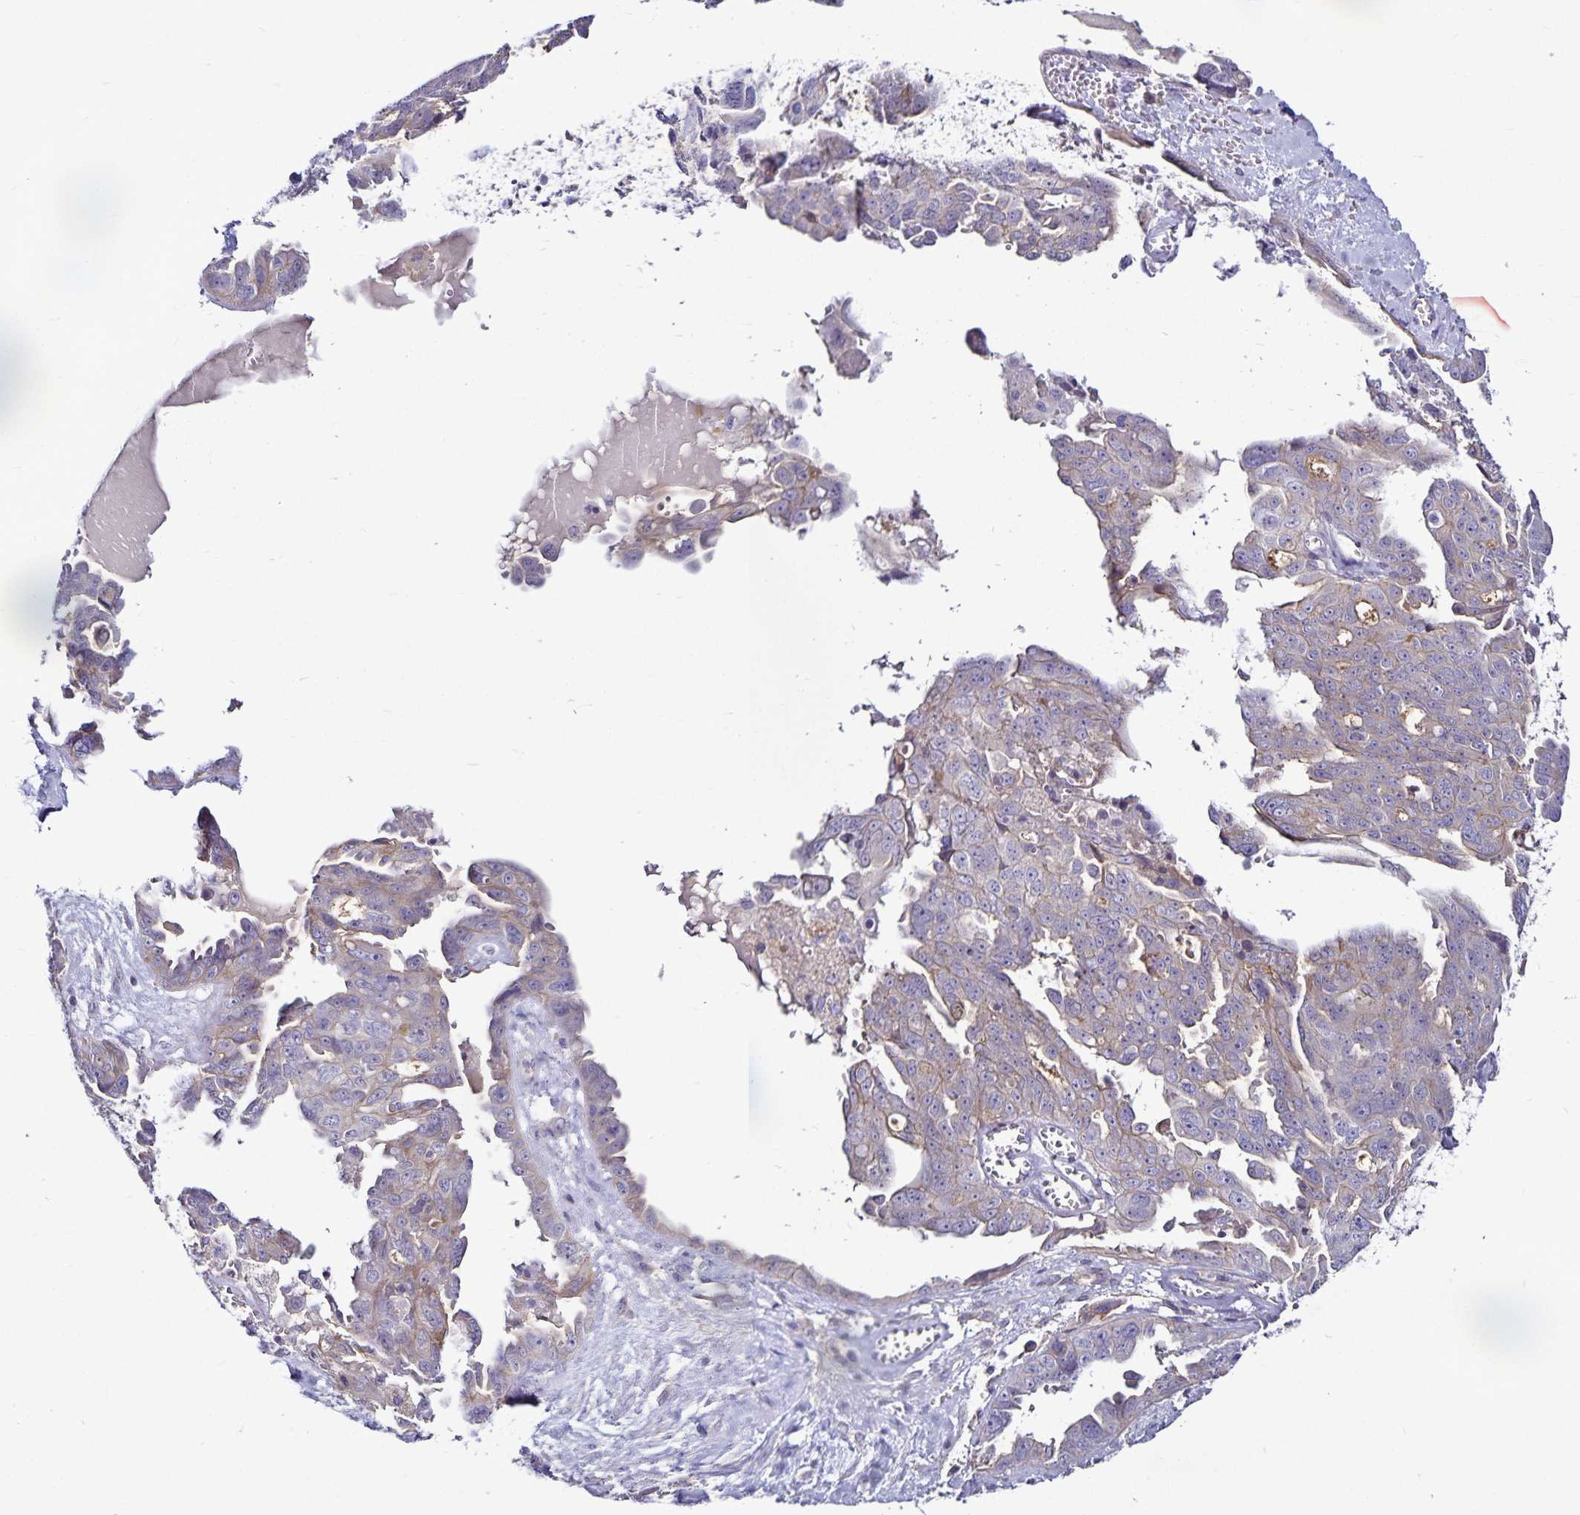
{"staining": {"intensity": "weak", "quantity": "<25%", "location": "cytoplasmic/membranous"}, "tissue": "ovarian cancer", "cell_type": "Tumor cells", "image_type": "cancer", "snomed": [{"axis": "morphology", "description": "Carcinoma, endometroid"}, {"axis": "topography", "description": "Ovary"}], "caption": "This is a micrograph of immunohistochemistry (IHC) staining of endometroid carcinoma (ovarian), which shows no positivity in tumor cells.", "gene": "GNG12", "patient": {"sex": "female", "age": 70}}